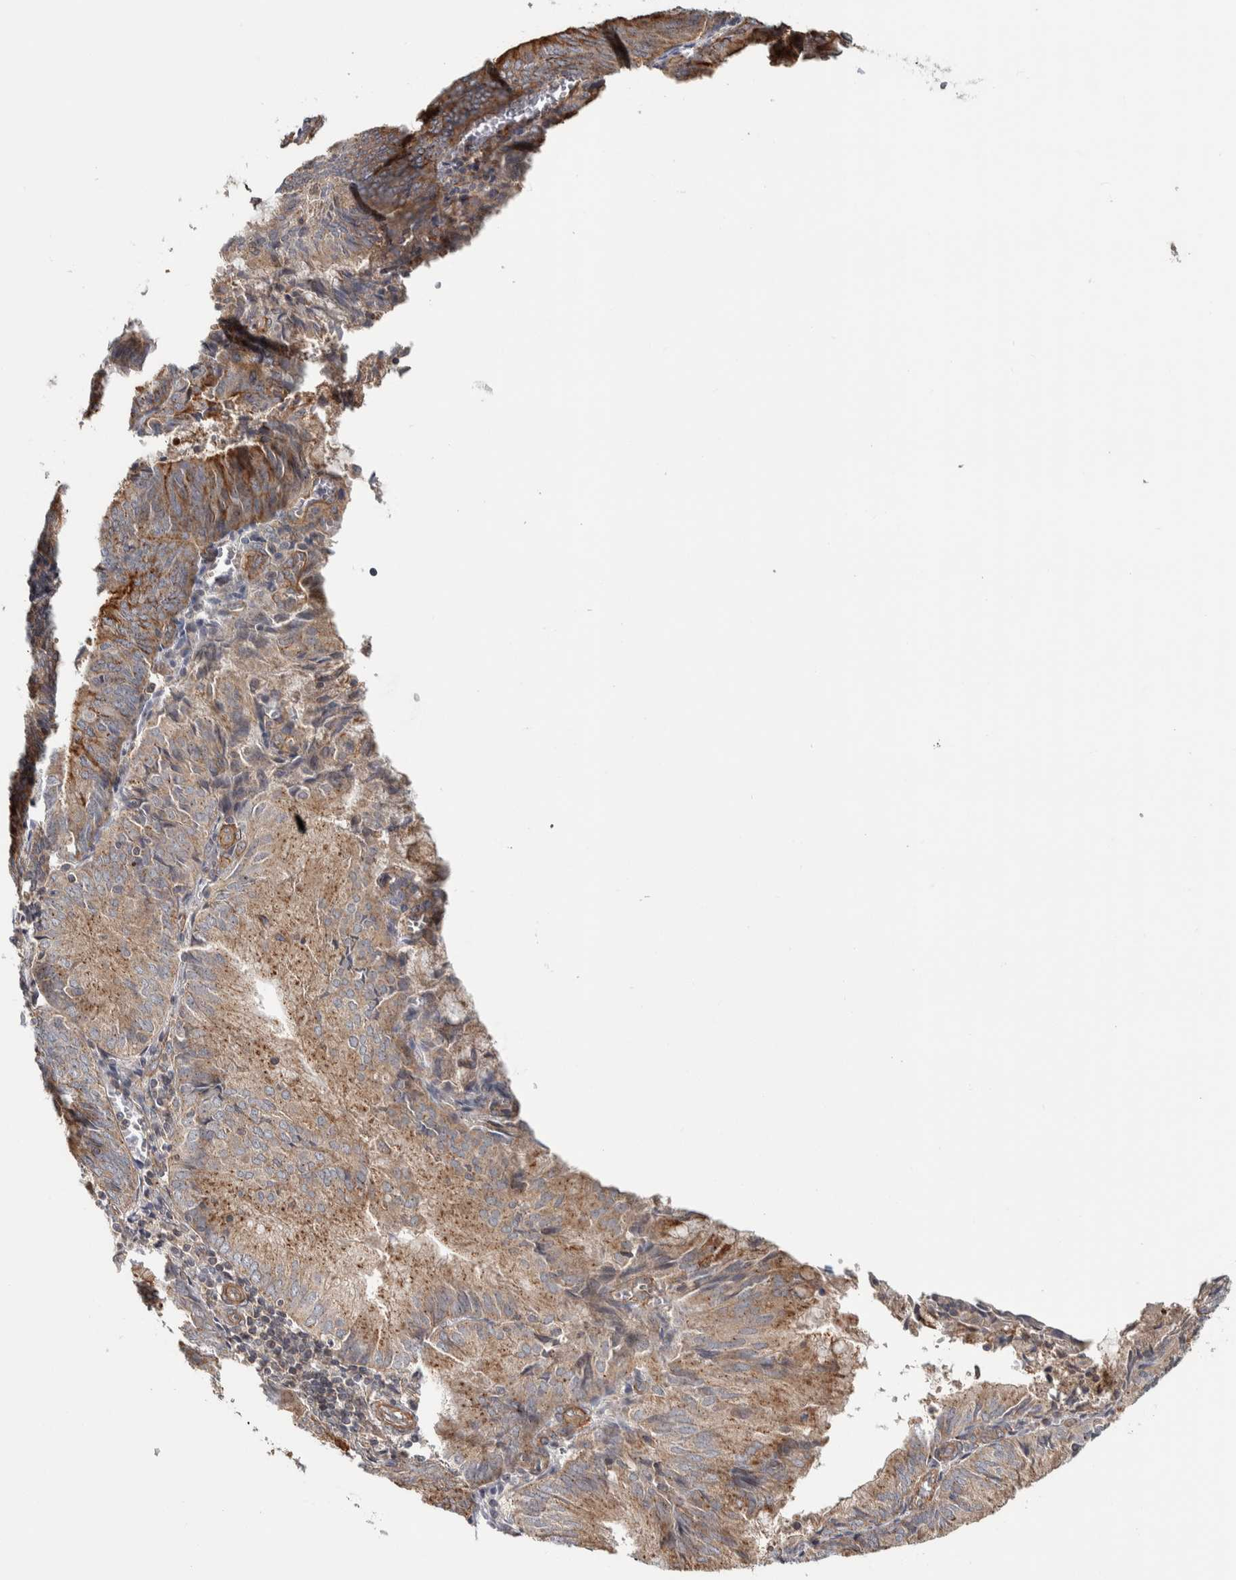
{"staining": {"intensity": "strong", "quantity": "25%-75%", "location": "cytoplasmic/membranous"}, "tissue": "endometrial cancer", "cell_type": "Tumor cells", "image_type": "cancer", "snomed": [{"axis": "morphology", "description": "Adenocarcinoma, NOS"}, {"axis": "topography", "description": "Endometrium"}], "caption": "This micrograph shows endometrial cancer (adenocarcinoma) stained with immunohistochemistry to label a protein in brown. The cytoplasmic/membranous of tumor cells show strong positivity for the protein. Nuclei are counter-stained blue.", "gene": "CHMP4C", "patient": {"sex": "female", "age": 81}}